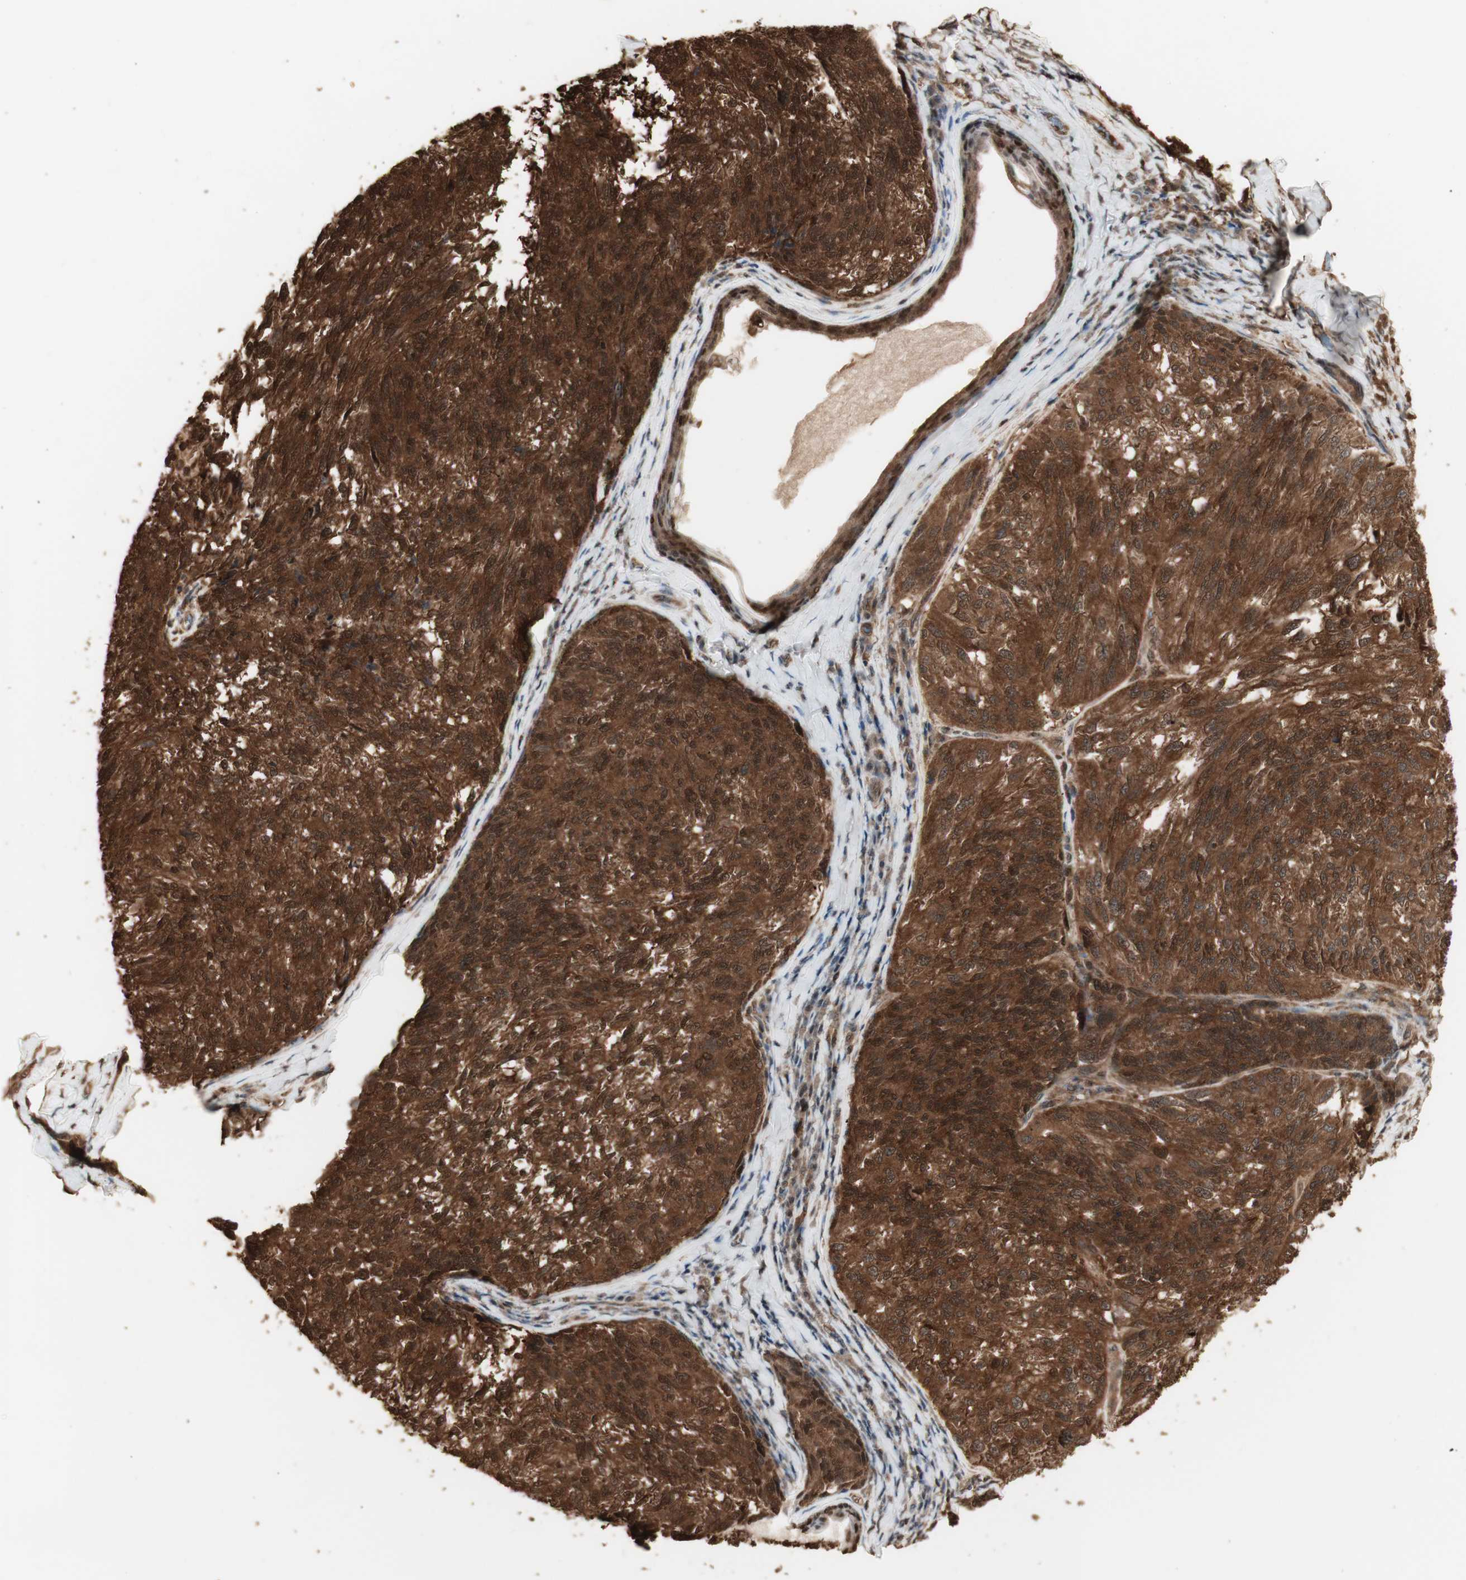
{"staining": {"intensity": "strong", "quantity": ">75%", "location": "cytoplasmic/membranous"}, "tissue": "melanoma", "cell_type": "Tumor cells", "image_type": "cancer", "snomed": [{"axis": "morphology", "description": "Malignant melanoma, NOS"}, {"axis": "topography", "description": "Skin"}], "caption": "Protein expression analysis of human malignant melanoma reveals strong cytoplasmic/membranous positivity in approximately >75% of tumor cells.", "gene": "YWHAB", "patient": {"sex": "female", "age": 73}}